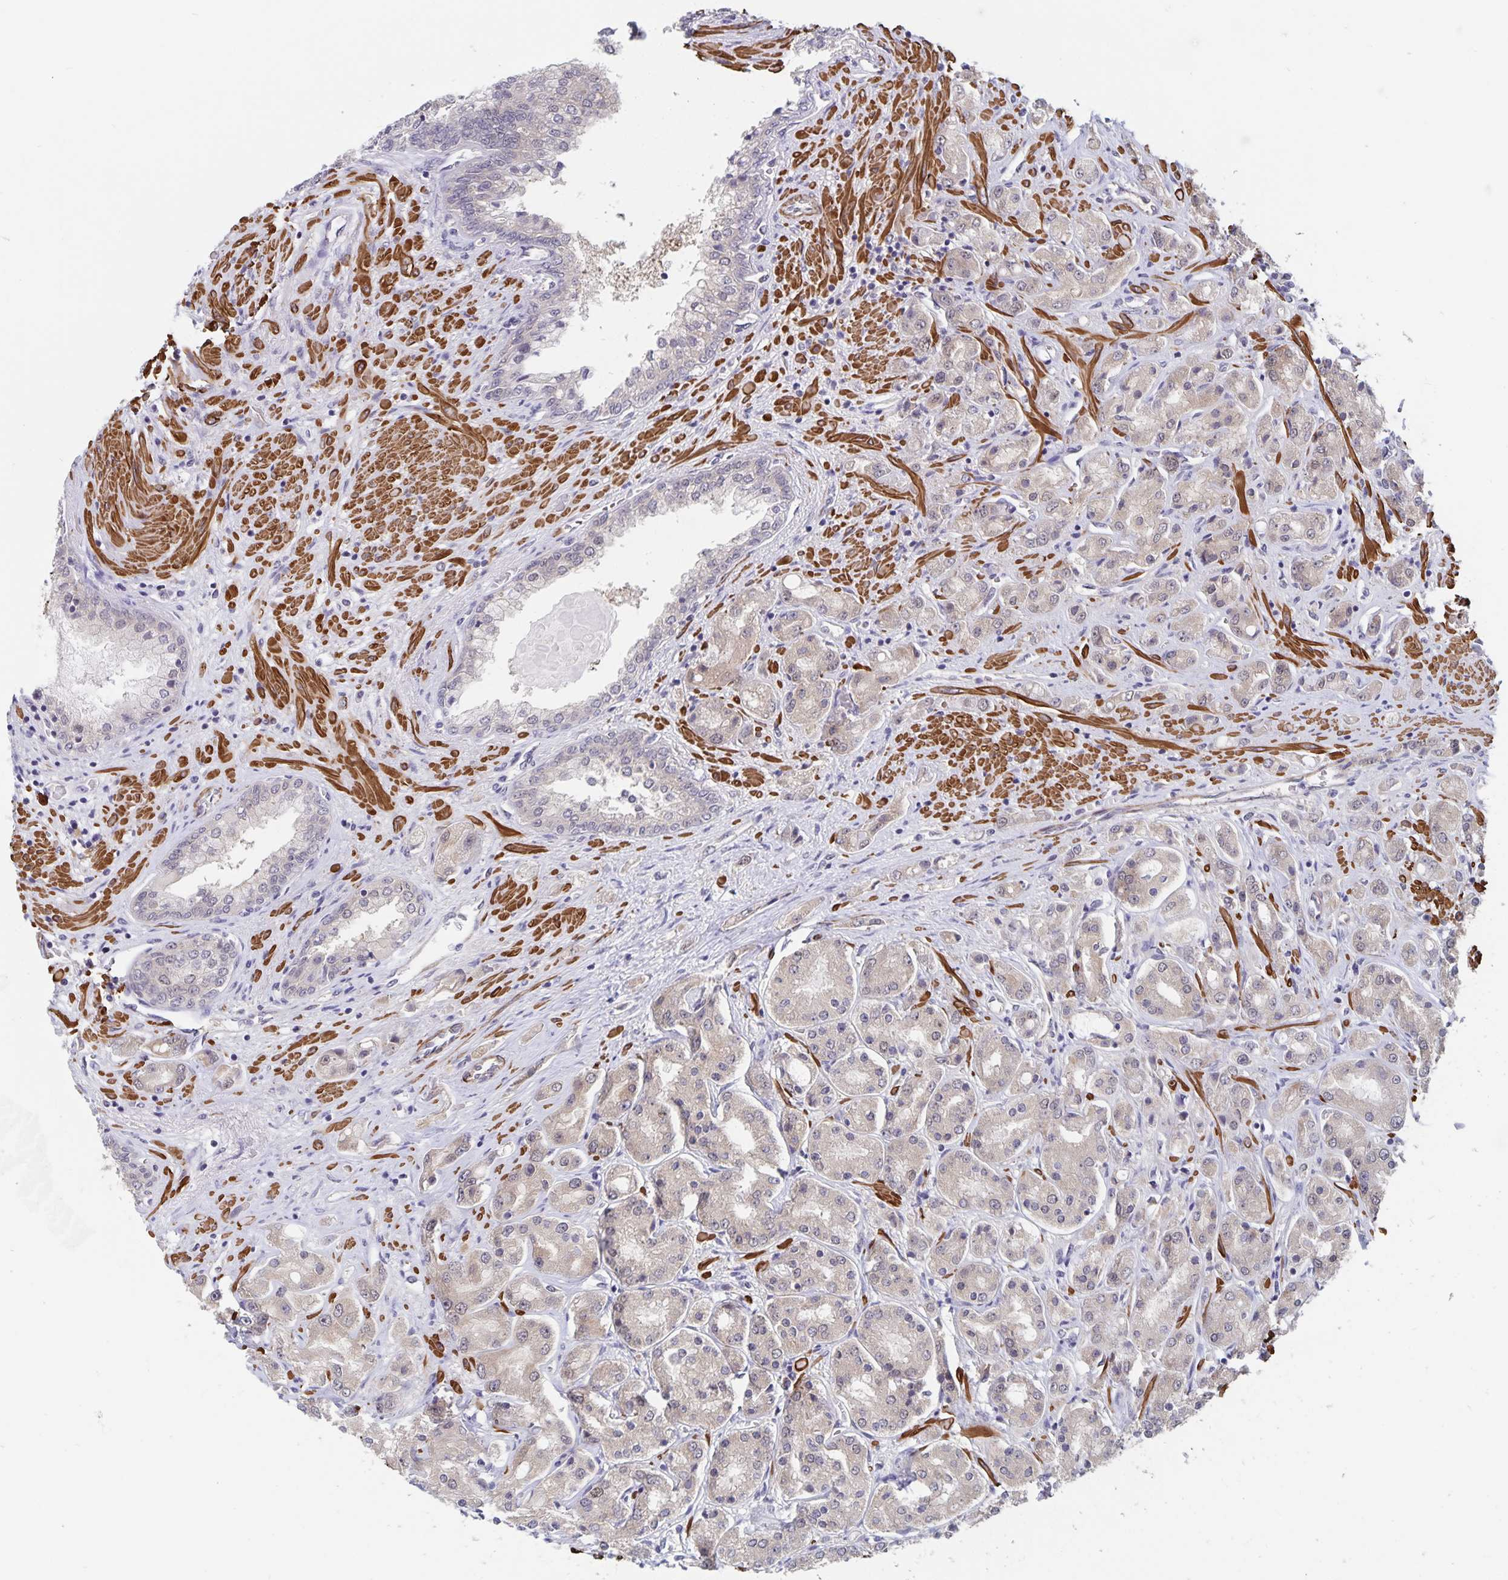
{"staining": {"intensity": "negative", "quantity": "none", "location": "none"}, "tissue": "prostate cancer", "cell_type": "Tumor cells", "image_type": "cancer", "snomed": [{"axis": "morphology", "description": "Adenocarcinoma, High grade"}, {"axis": "topography", "description": "Prostate"}], "caption": "DAB immunohistochemical staining of human prostate cancer (high-grade adenocarcinoma) demonstrates no significant positivity in tumor cells.", "gene": "BAG6", "patient": {"sex": "male", "age": 67}}